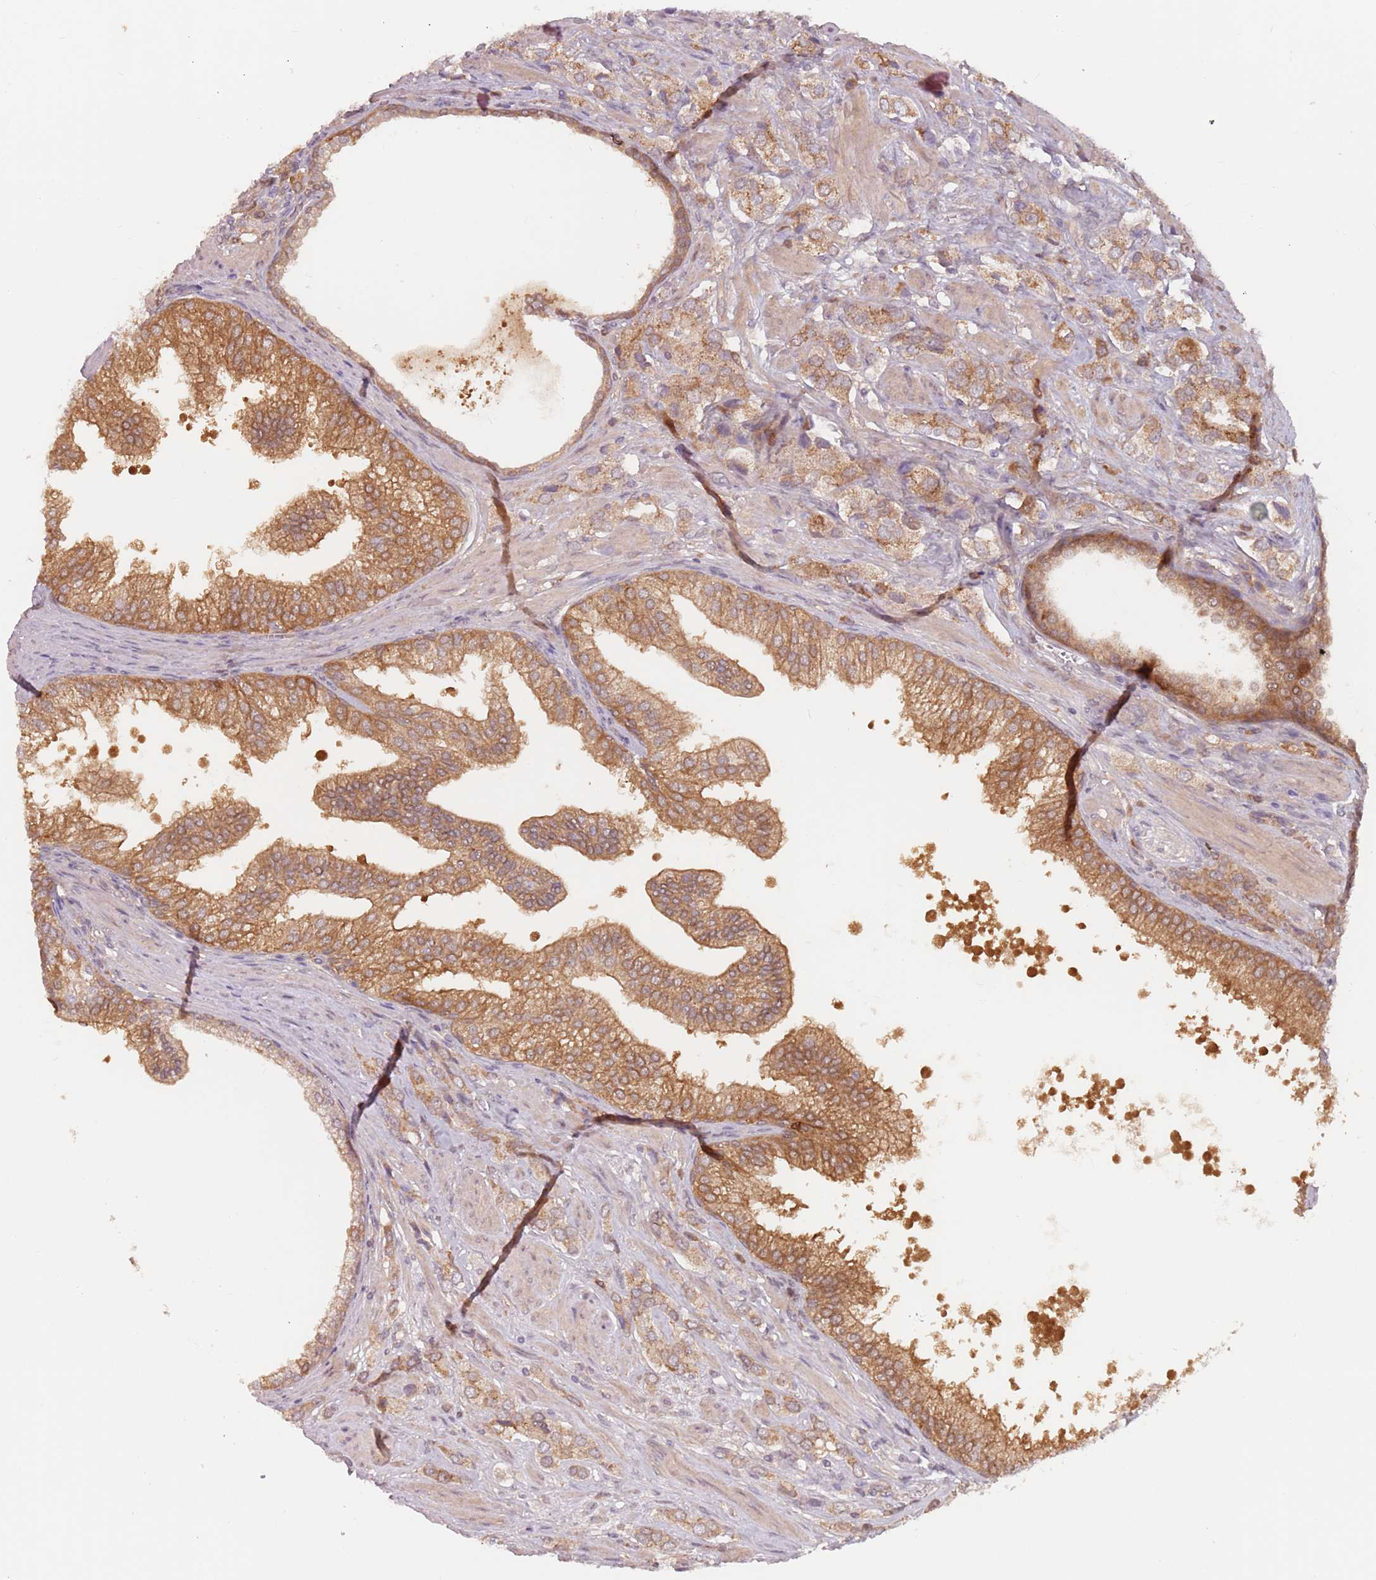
{"staining": {"intensity": "moderate", "quantity": ">75%", "location": "cytoplasmic/membranous"}, "tissue": "prostate cancer", "cell_type": "Tumor cells", "image_type": "cancer", "snomed": [{"axis": "morphology", "description": "Adenocarcinoma, High grade"}, {"axis": "topography", "description": "Prostate and seminal vesicle, NOS"}], "caption": "Human prostate cancer (adenocarcinoma (high-grade)) stained for a protein (brown) demonstrates moderate cytoplasmic/membranous positive staining in about >75% of tumor cells.", "gene": "NAXE", "patient": {"sex": "male", "age": 64}}